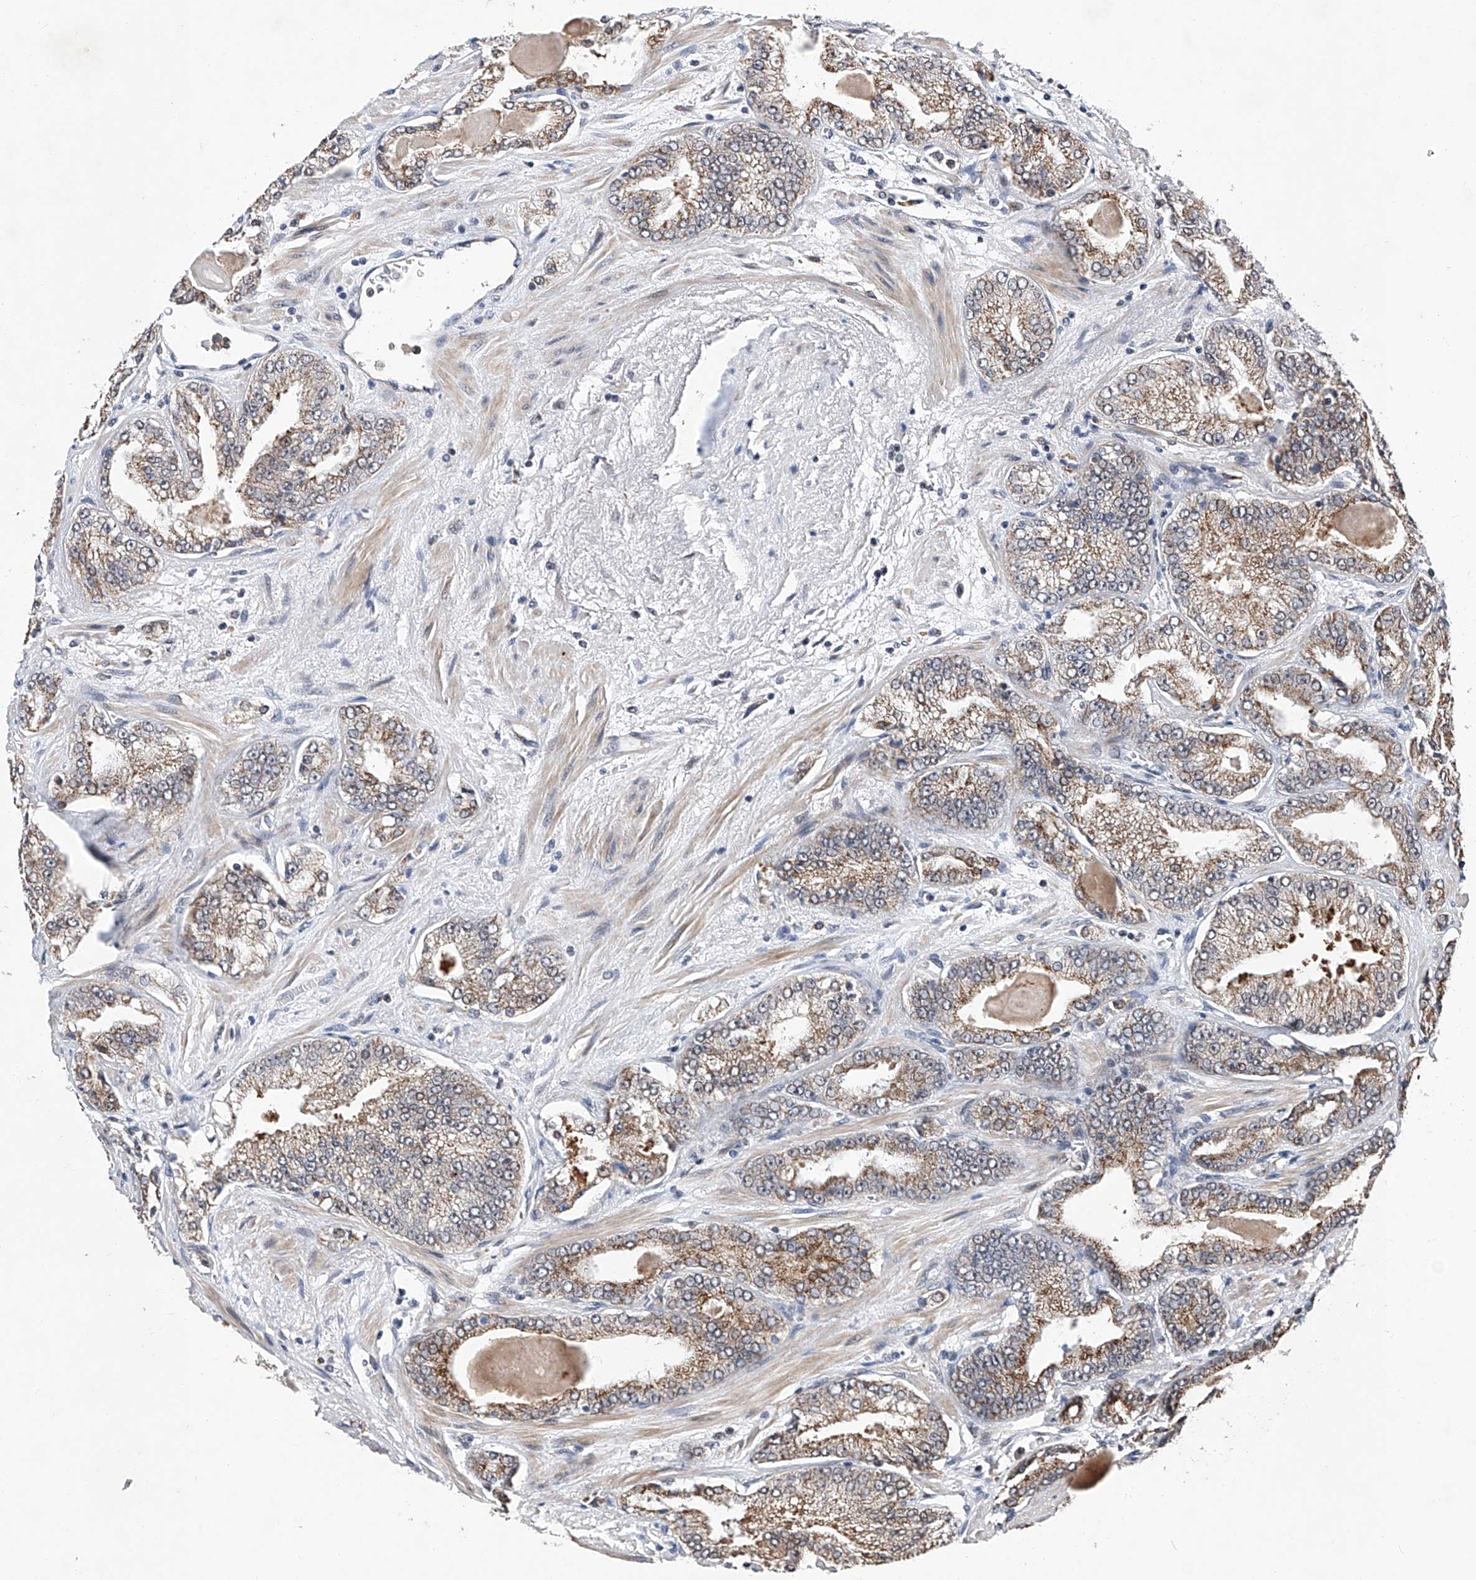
{"staining": {"intensity": "moderate", "quantity": "25%-75%", "location": "cytoplasmic/membranous"}, "tissue": "prostate cancer", "cell_type": "Tumor cells", "image_type": "cancer", "snomed": [{"axis": "morphology", "description": "Adenocarcinoma, High grade"}, {"axis": "topography", "description": "Prostate"}], "caption": "Protein expression analysis of adenocarcinoma (high-grade) (prostate) shows moderate cytoplasmic/membranous staining in approximately 25%-75% of tumor cells. Ihc stains the protein of interest in brown and the nuclei are stained blue.", "gene": "FARP2", "patient": {"sex": "male", "age": 71}}